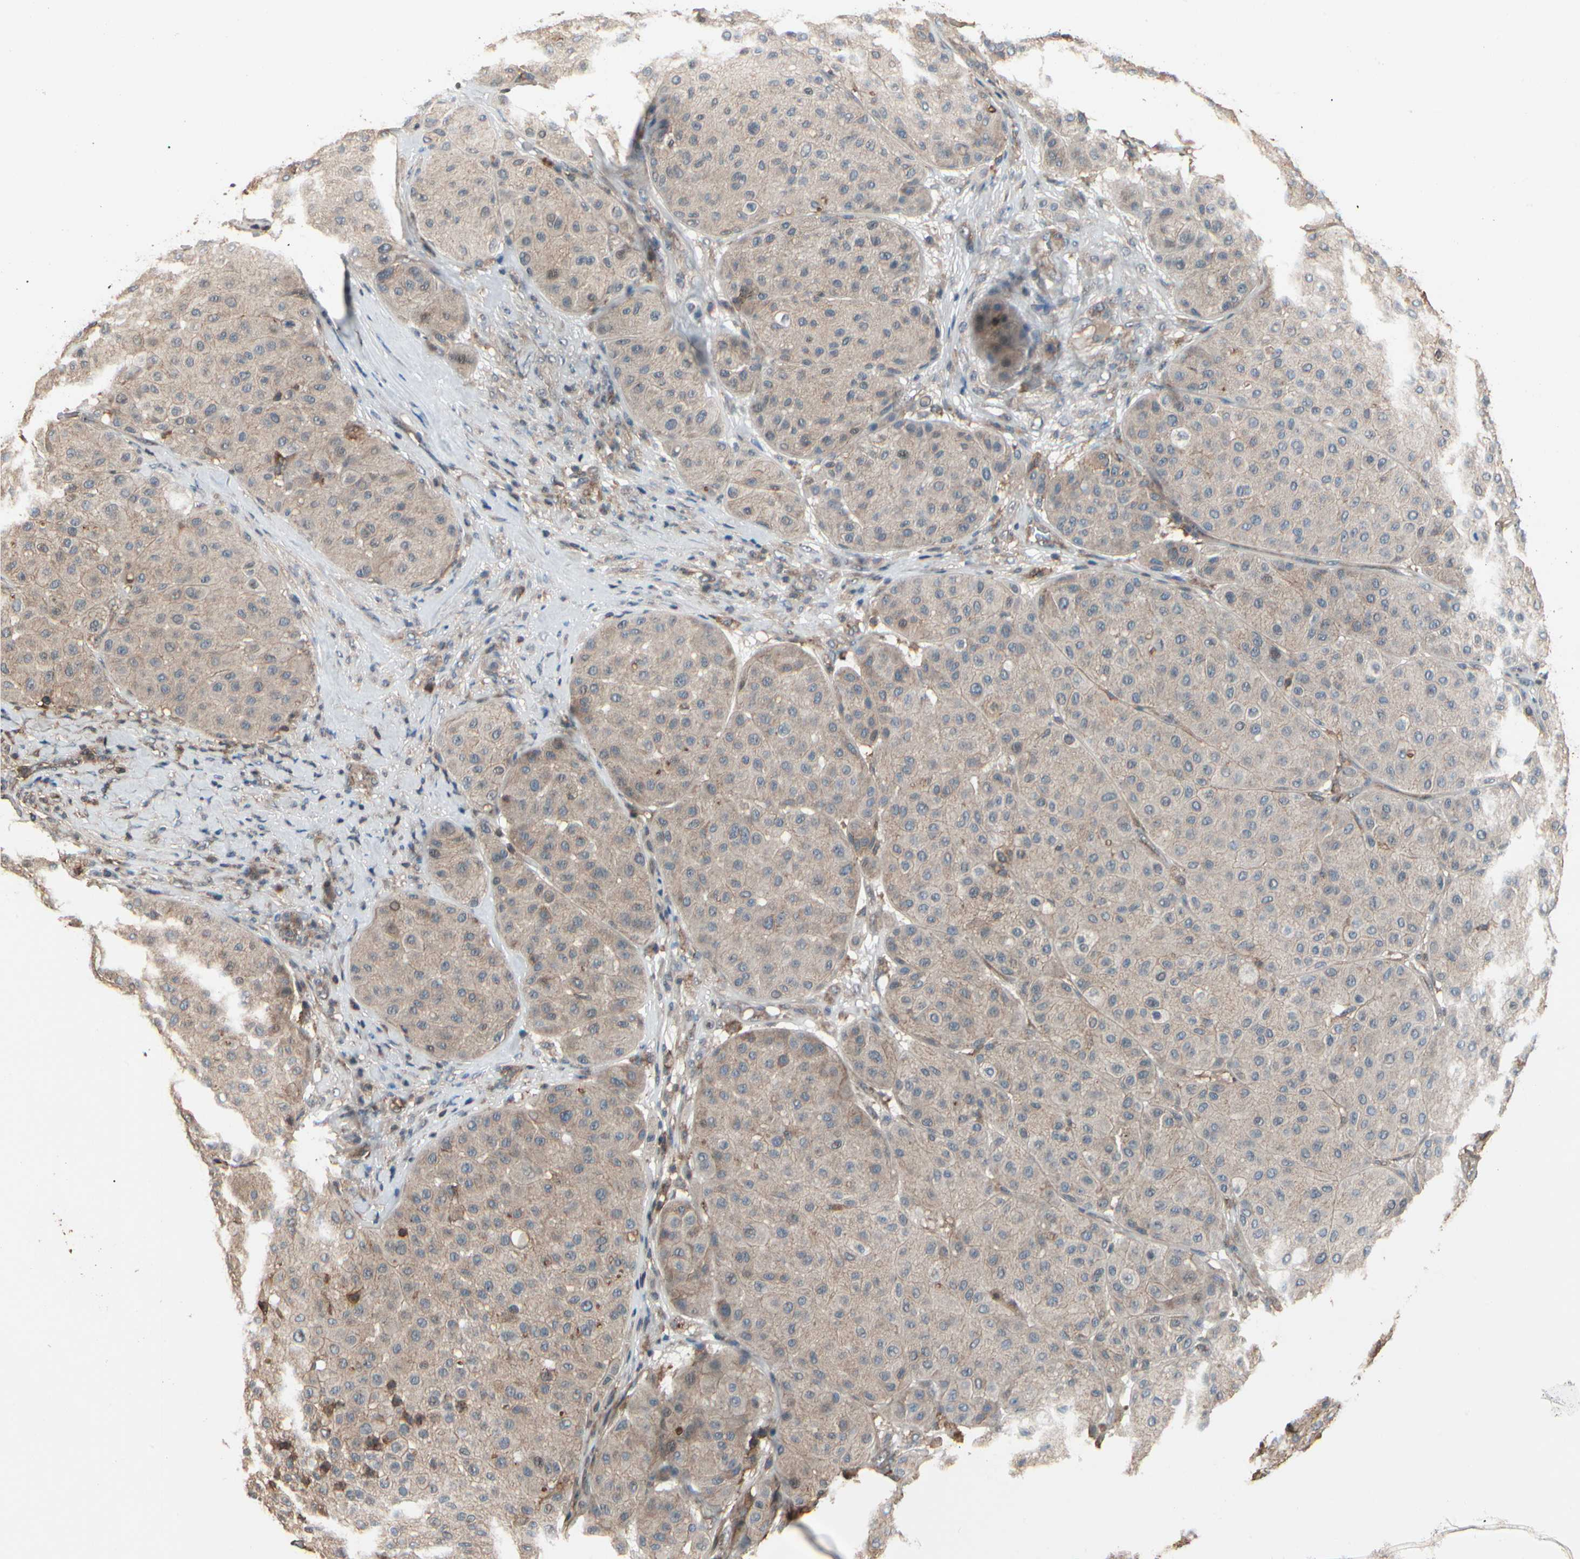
{"staining": {"intensity": "weak", "quantity": ">75%", "location": "cytoplasmic/membranous"}, "tissue": "melanoma", "cell_type": "Tumor cells", "image_type": "cancer", "snomed": [{"axis": "morphology", "description": "Normal tissue, NOS"}, {"axis": "morphology", "description": "Malignant melanoma, Metastatic site"}, {"axis": "topography", "description": "Skin"}], "caption": "High-power microscopy captured an immunohistochemistry micrograph of malignant melanoma (metastatic site), revealing weak cytoplasmic/membranous staining in about >75% of tumor cells. The staining was performed using DAB, with brown indicating positive protein expression. Nuclei are stained blue with hematoxylin.", "gene": "MAPK13", "patient": {"sex": "male", "age": 41}}